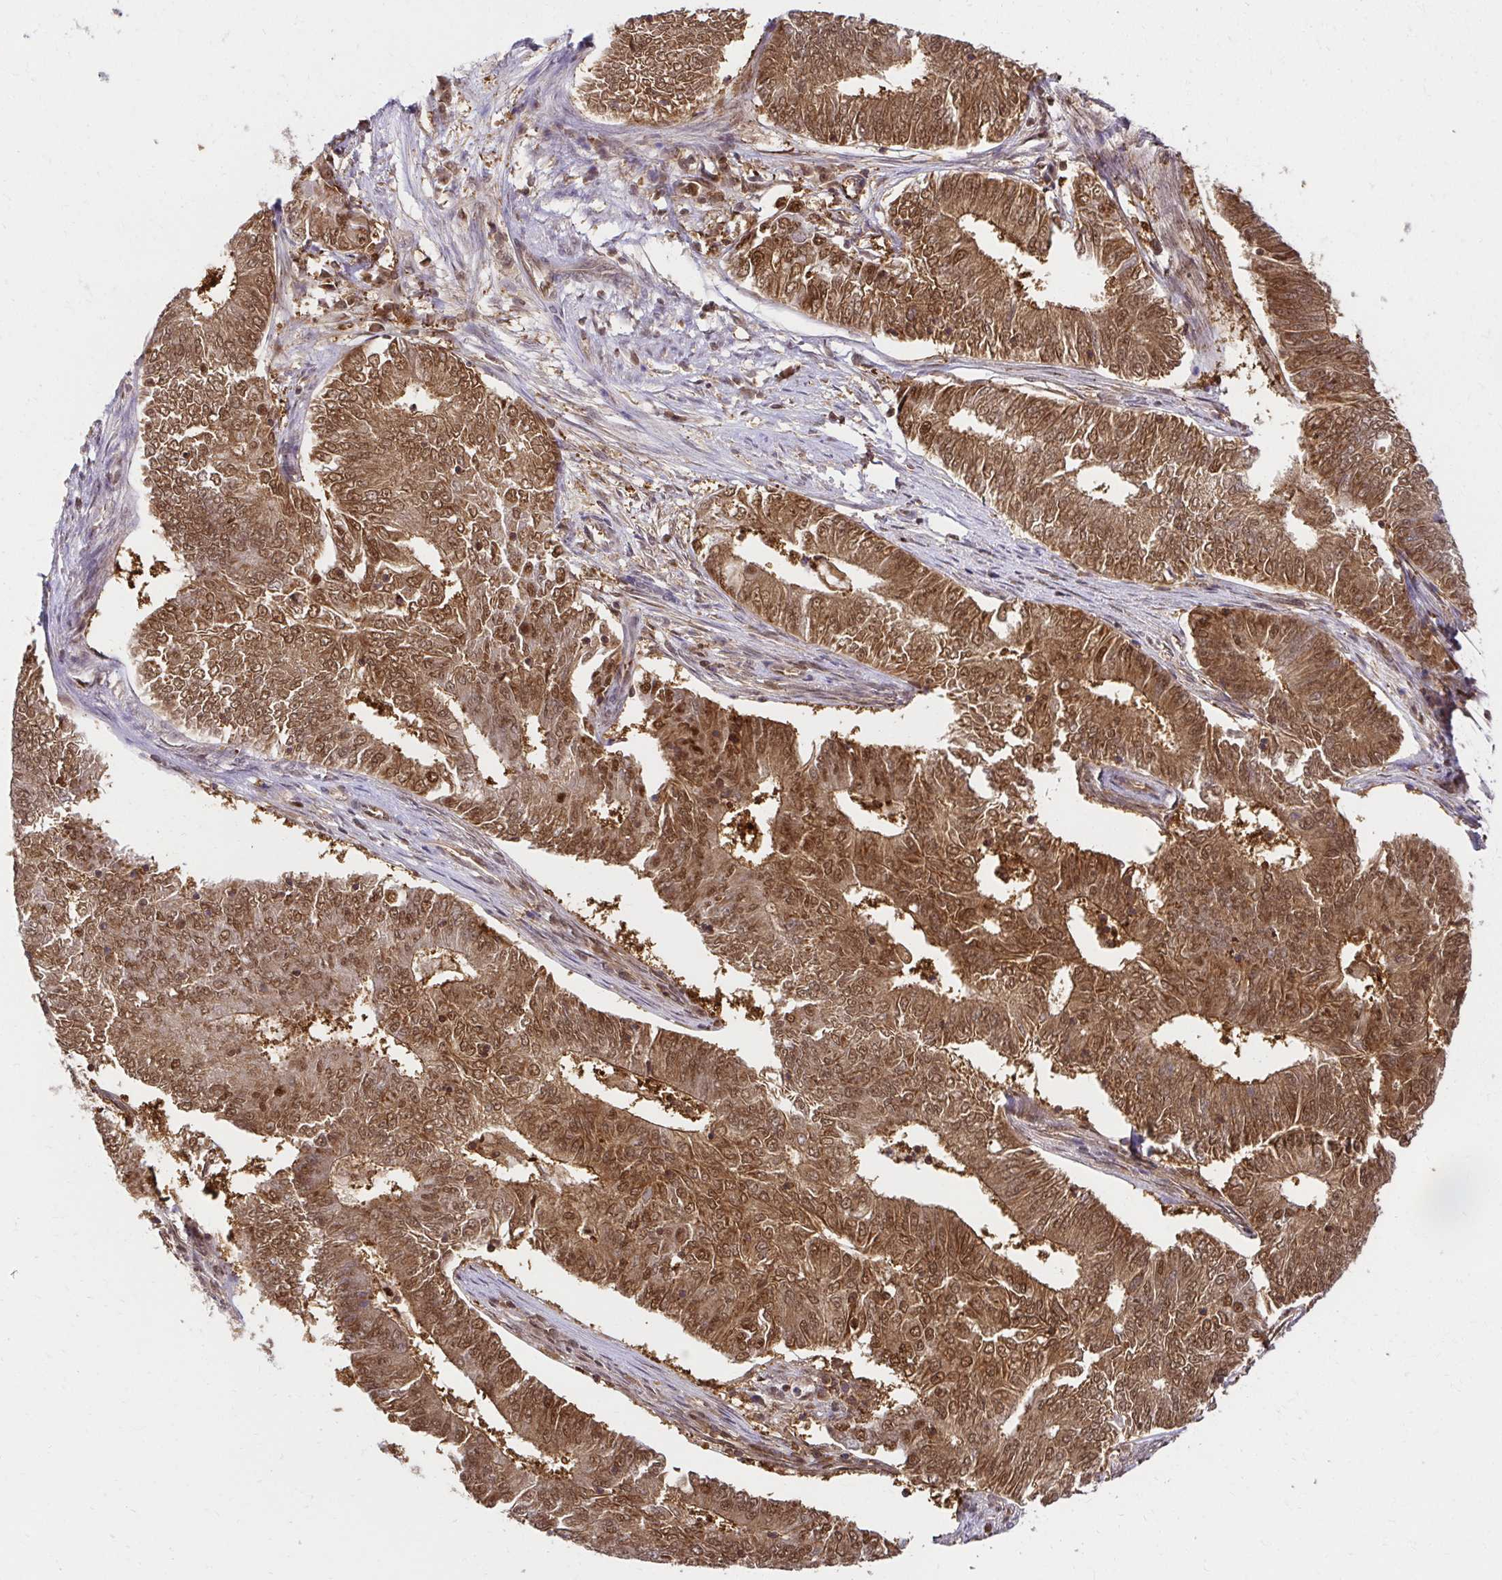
{"staining": {"intensity": "moderate", "quantity": ">75%", "location": "cytoplasmic/membranous,nuclear"}, "tissue": "endometrial cancer", "cell_type": "Tumor cells", "image_type": "cancer", "snomed": [{"axis": "morphology", "description": "Adenocarcinoma, NOS"}, {"axis": "topography", "description": "Endometrium"}], "caption": "DAB (3,3'-diaminobenzidine) immunohistochemical staining of human endometrial cancer (adenocarcinoma) reveals moderate cytoplasmic/membranous and nuclear protein staining in about >75% of tumor cells.", "gene": "PSMA4", "patient": {"sex": "female", "age": 62}}